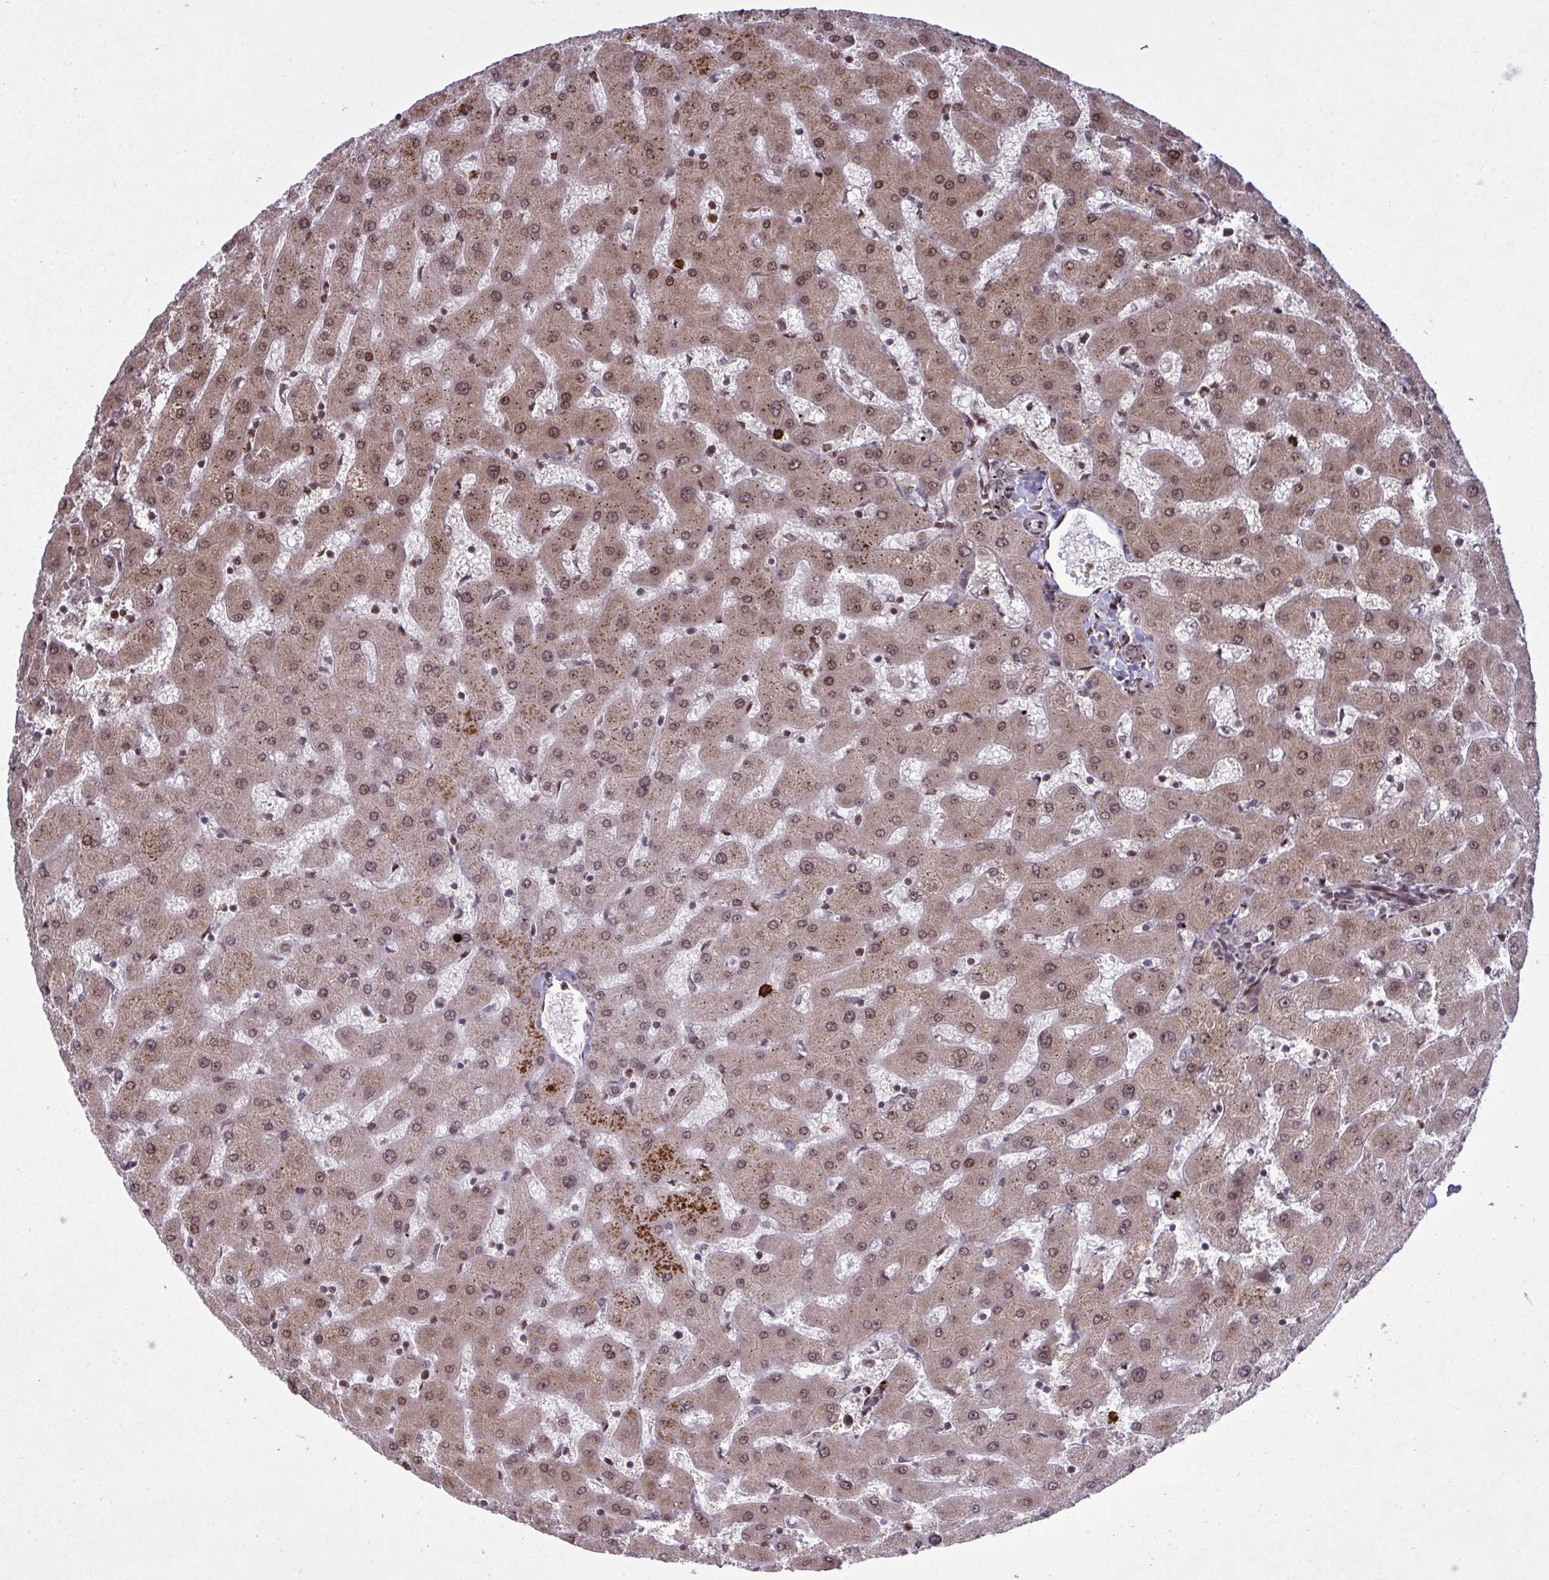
{"staining": {"intensity": "moderate", "quantity": ">75%", "location": "cytoplasmic/membranous,nuclear"}, "tissue": "liver", "cell_type": "Cholangiocytes", "image_type": "normal", "snomed": [{"axis": "morphology", "description": "Normal tissue, NOS"}, {"axis": "topography", "description": "Liver"}], "caption": "Protein analysis of benign liver reveals moderate cytoplasmic/membranous,nuclear staining in about >75% of cholangiocytes.", "gene": "UXT", "patient": {"sex": "female", "age": 63}}